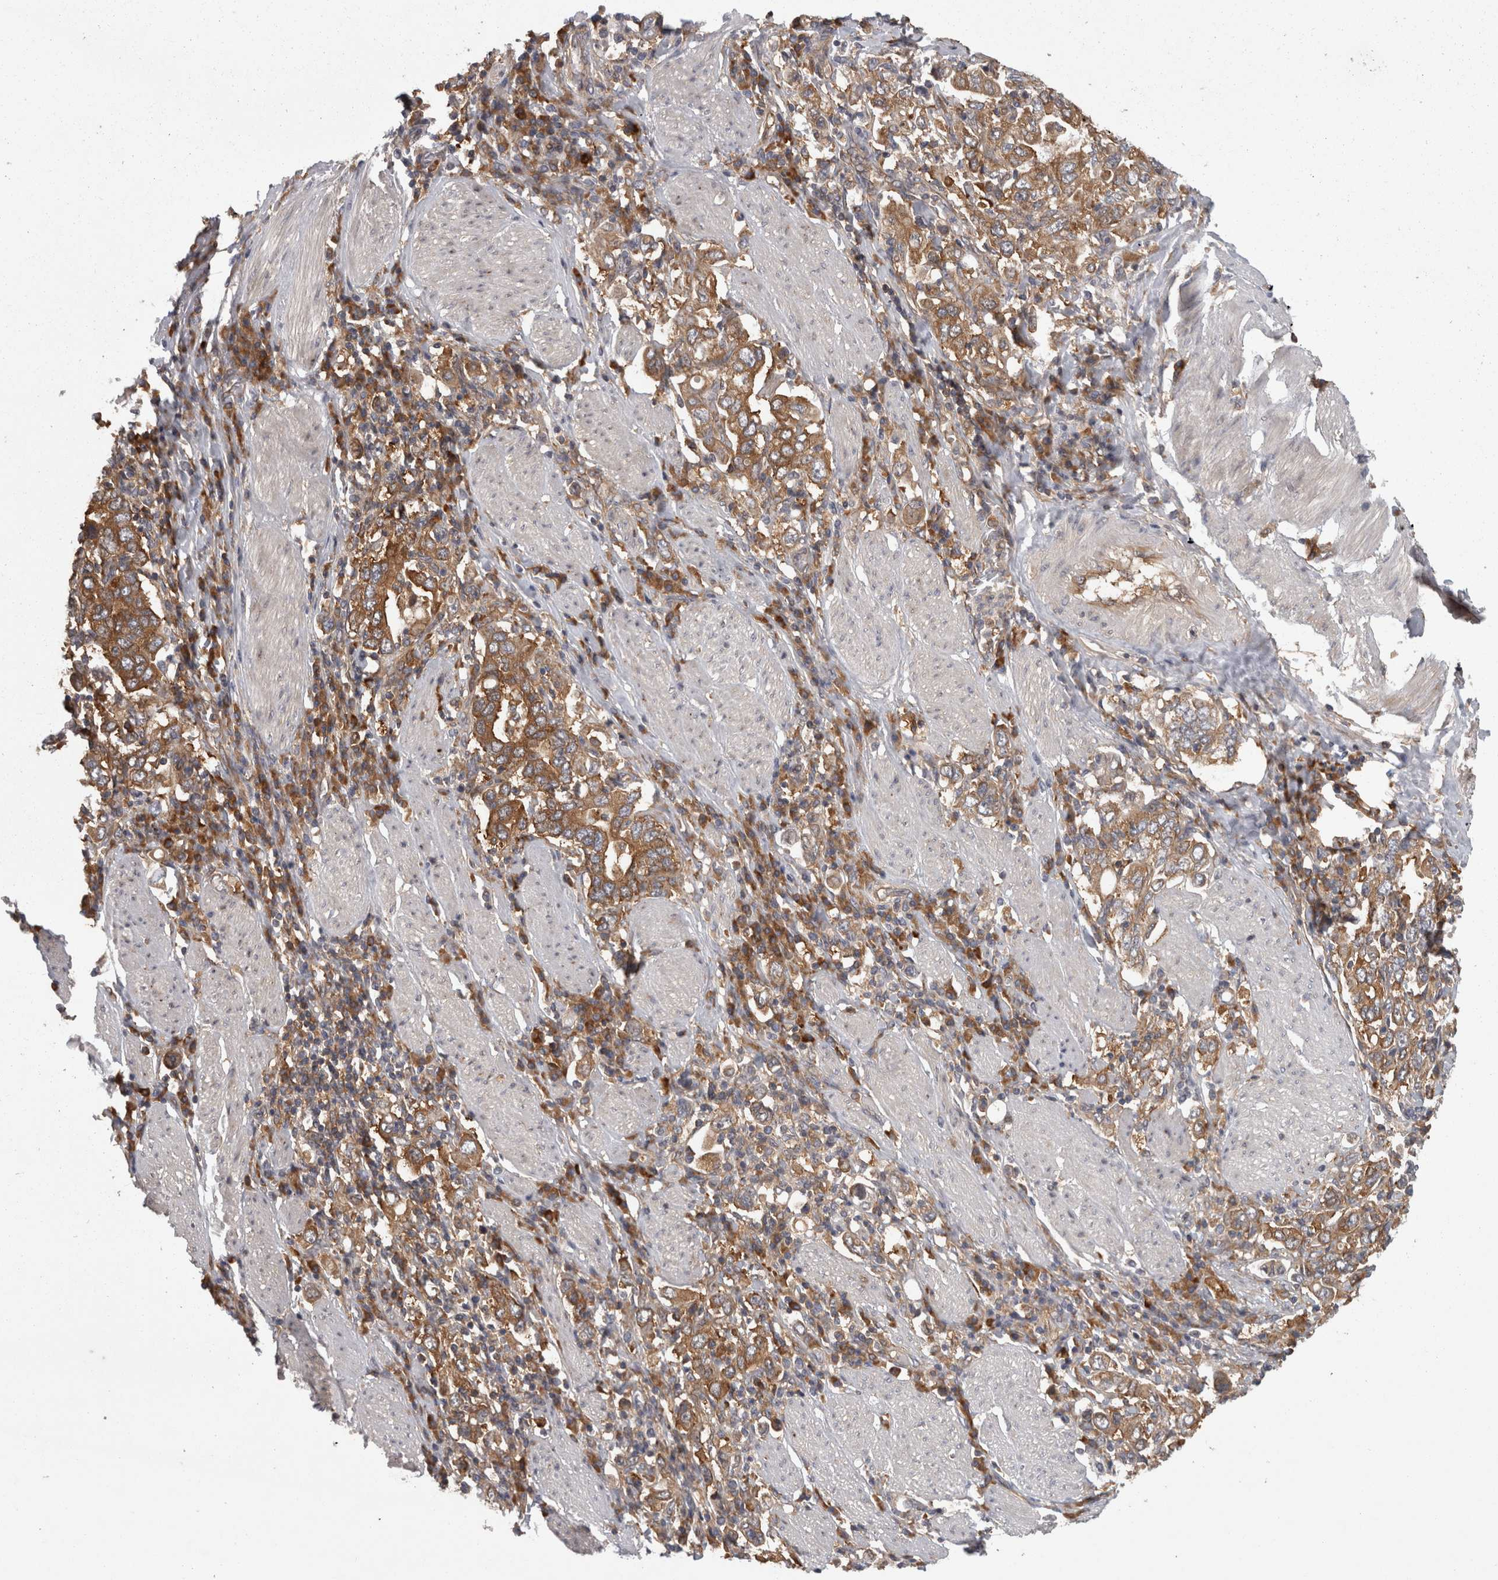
{"staining": {"intensity": "moderate", "quantity": ">75%", "location": "cytoplasmic/membranous"}, "tissue": "stomach cancer", "cell_type": "Tumor cells", "image_type": "cancer", "snomed": [{"axis": "morphology", "description": "Adenocarcinoma, NOS"}, {"axis": "topography", "description": "Stomach, upper"}], "caption": "Brown immunohistochemical staining in human stomach cancer displays moderate cytoplasmic/membranous positivity in about >75% of tumor cells.", "gene": "SMCR8", "patient": {"sex": "male", "age": 62}}